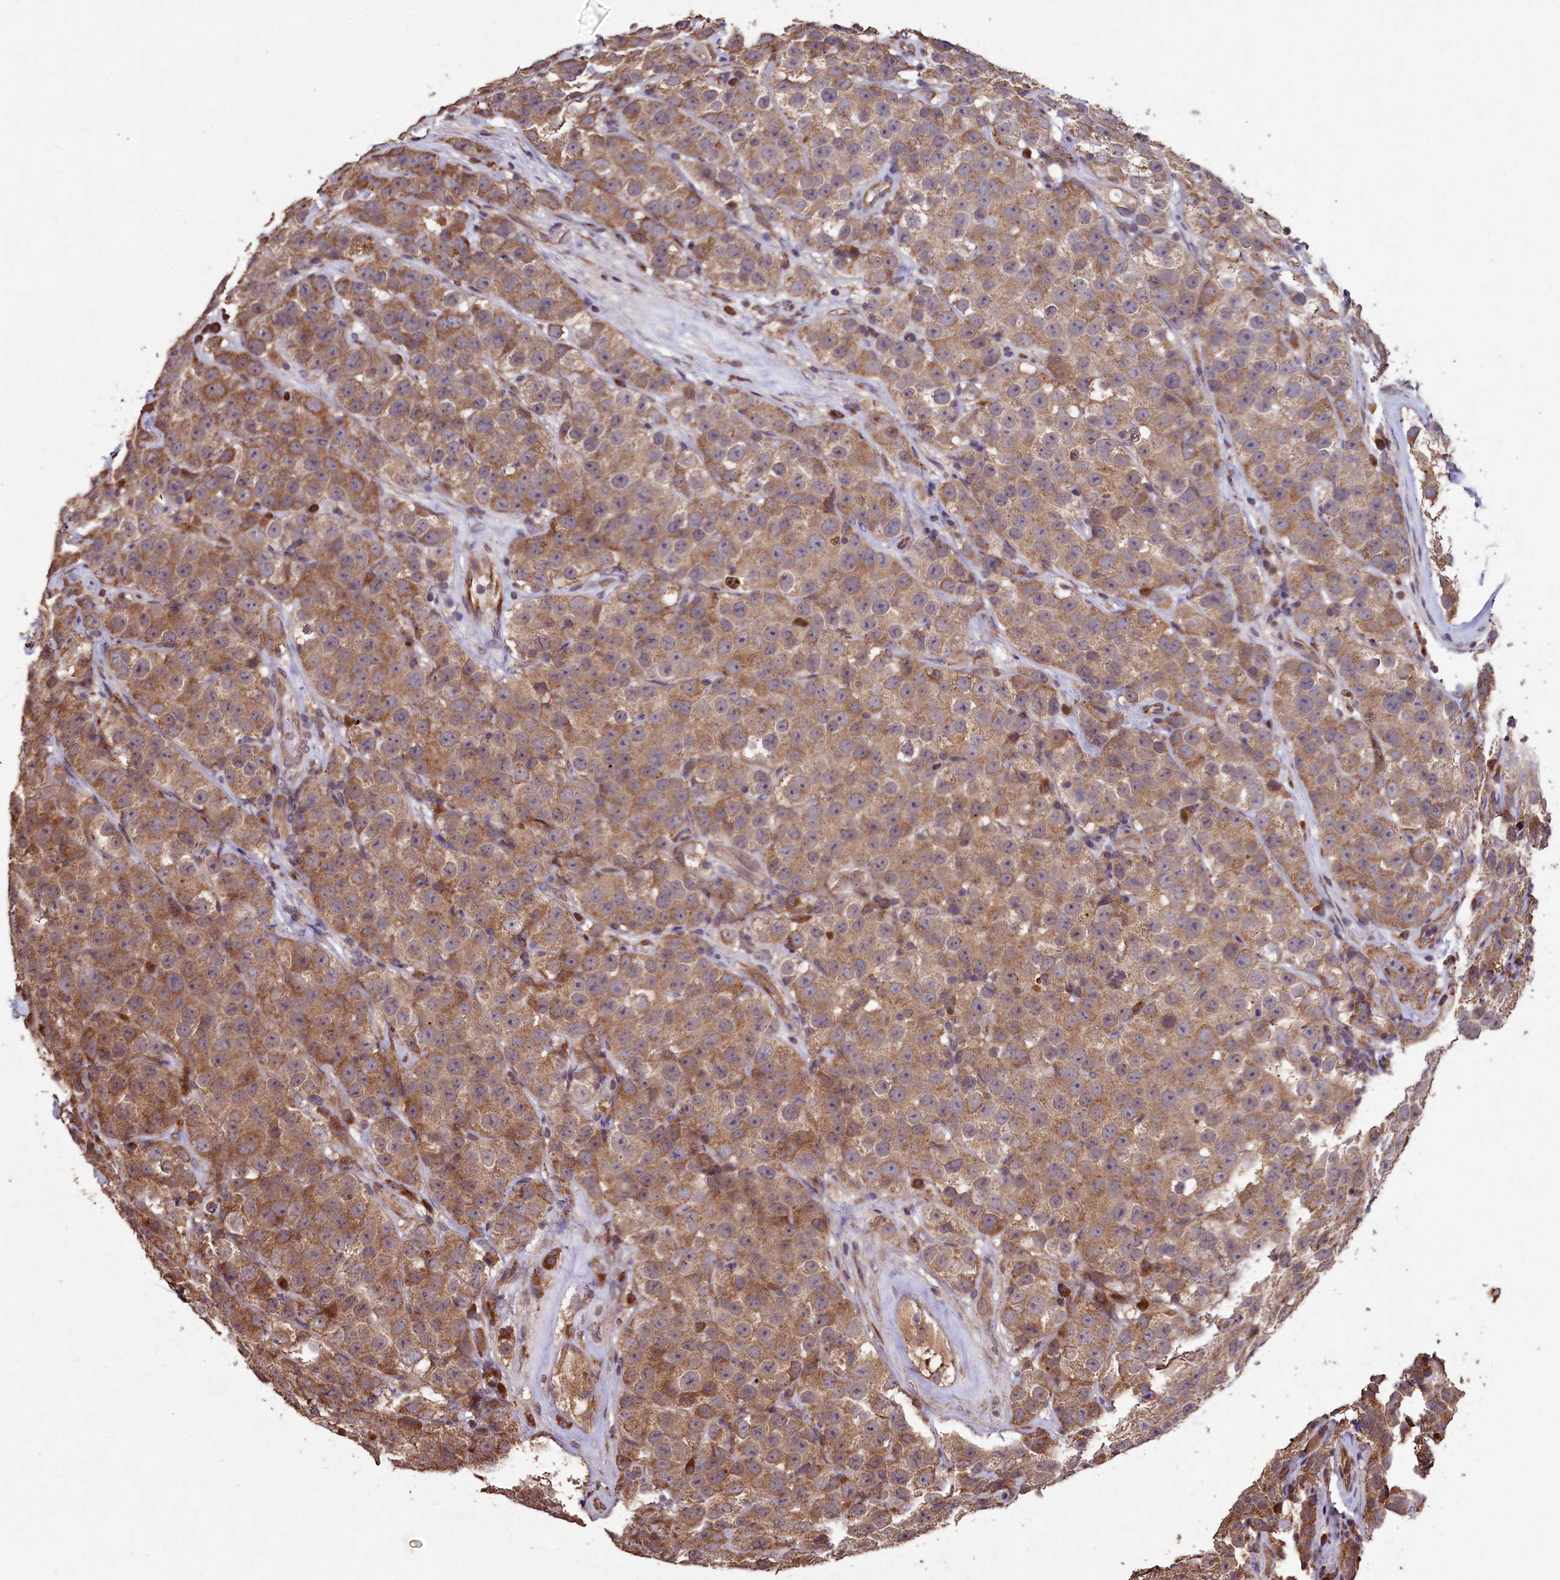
{"staining": {"intensity": "moderate", "quantity": ">75%", "location": "cytoplasmic/membranous"}, "tissue": "testis cancer", "cell_type": "Tumor cells", "image_type": "cancer", "snomed": [{"axis": "morphology", "description": "Seminoma, NOS"}, {"axis": "topography", "description": "Testis"}], "caption": "The image demonstrates immunohistochemical staining of testis seminoma. There is moderate cytoplasmic/membranous positivity is identified in approximately >75% of tumor cells.", "gene": "TMEM98", "patient": {"sex": "male", "age": 28}}